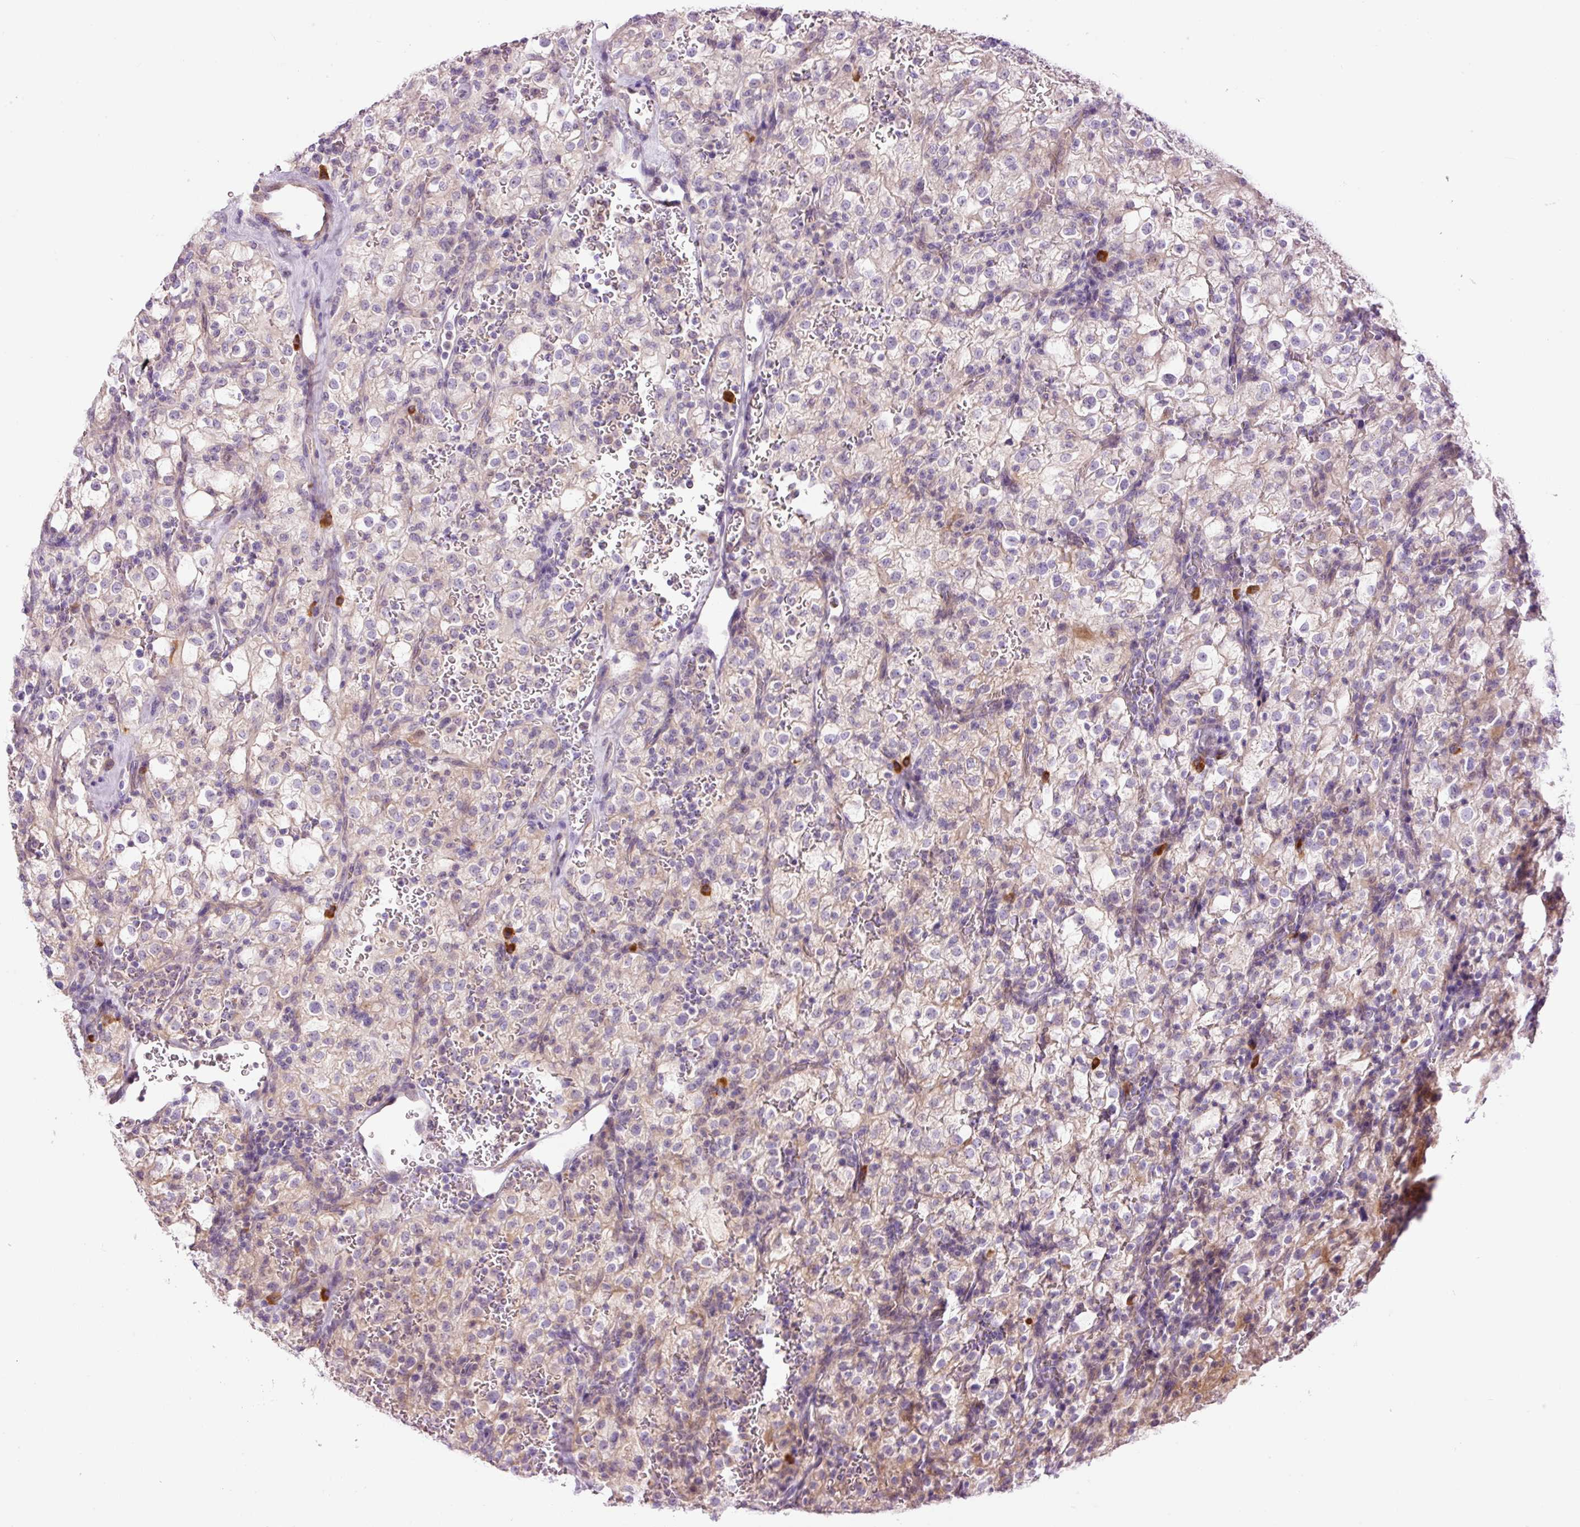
{"staining": {"intensity": "negative", "quantity": "none", "location": "none"}, "tissue": "renal cancer", "cell_type": "Tumor cells", "image_type": "cancer", "snomed": [{"axis": "morphology", "description": "Adenocarcinoma, NOS"}, {"axis": "topography", "description": "Kidney"}], "caption": "An immunohistochemistry photomicrograph of renal cancer (adenocarcinoma) is shown. There is no staining in tumor cells of renal cancer (adenocarcinoma).", "gene": "PNPLA5", "patient": {"sex": "female", "age": 74}}